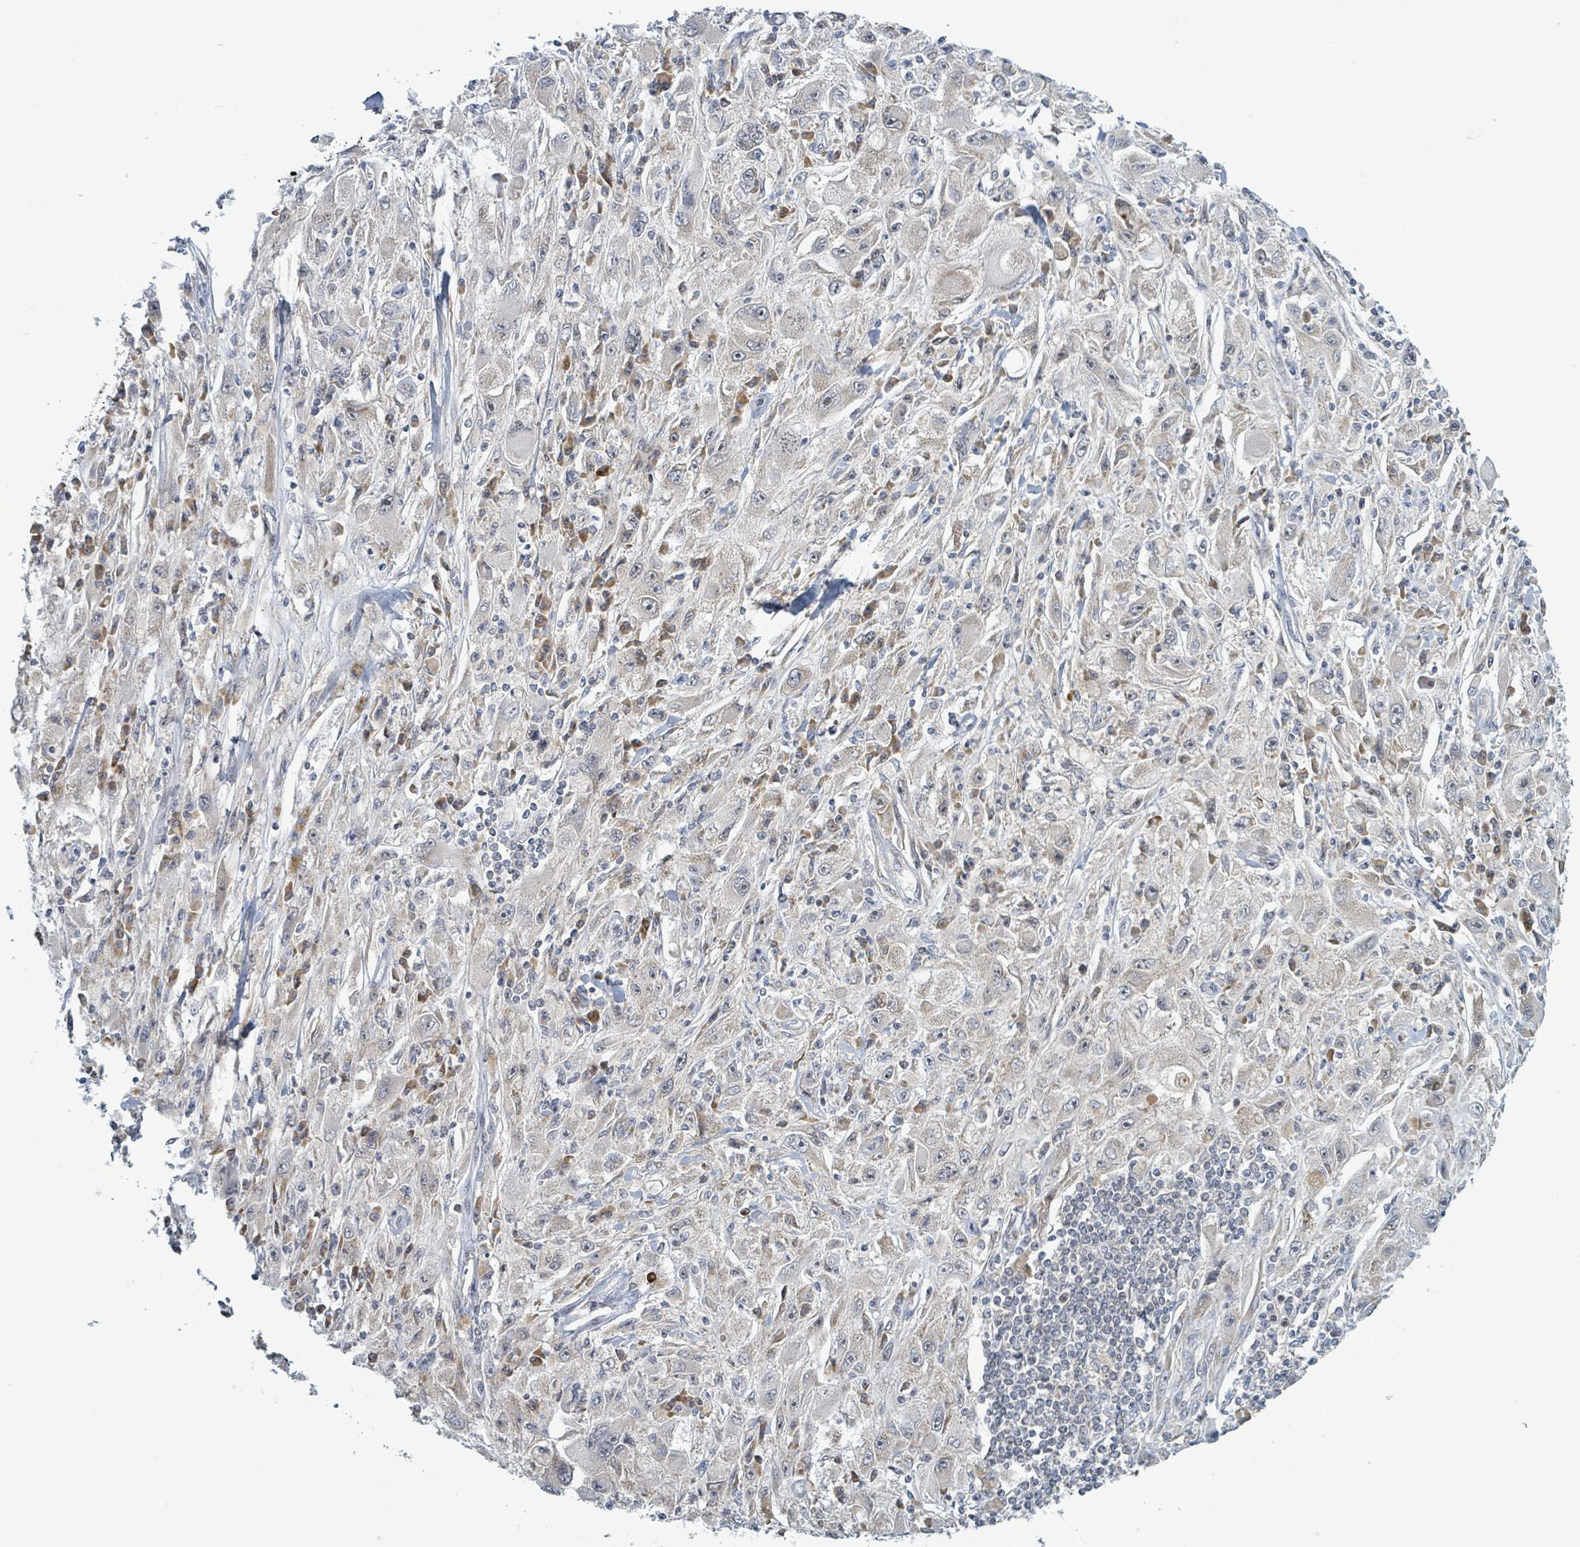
{"staining": {"intensity": "negative", "quantity": "none", "location": "none"}, "tissue": "melanoma", "cell_type": "Tumor cells", "image_type": "cancer", "snomed": [{"axis": "morphology", "description": "Malignant melanoma, Metastatic site"}, {"axis": "topography", "description": "Skin"}], "caption": "DAB immunohistochemical staining of malignant melanoma (metastatic site) displays no significant staining in tumor cells.", "gene": "RPL32", "patient": {"sex": "male", "age": 53}}